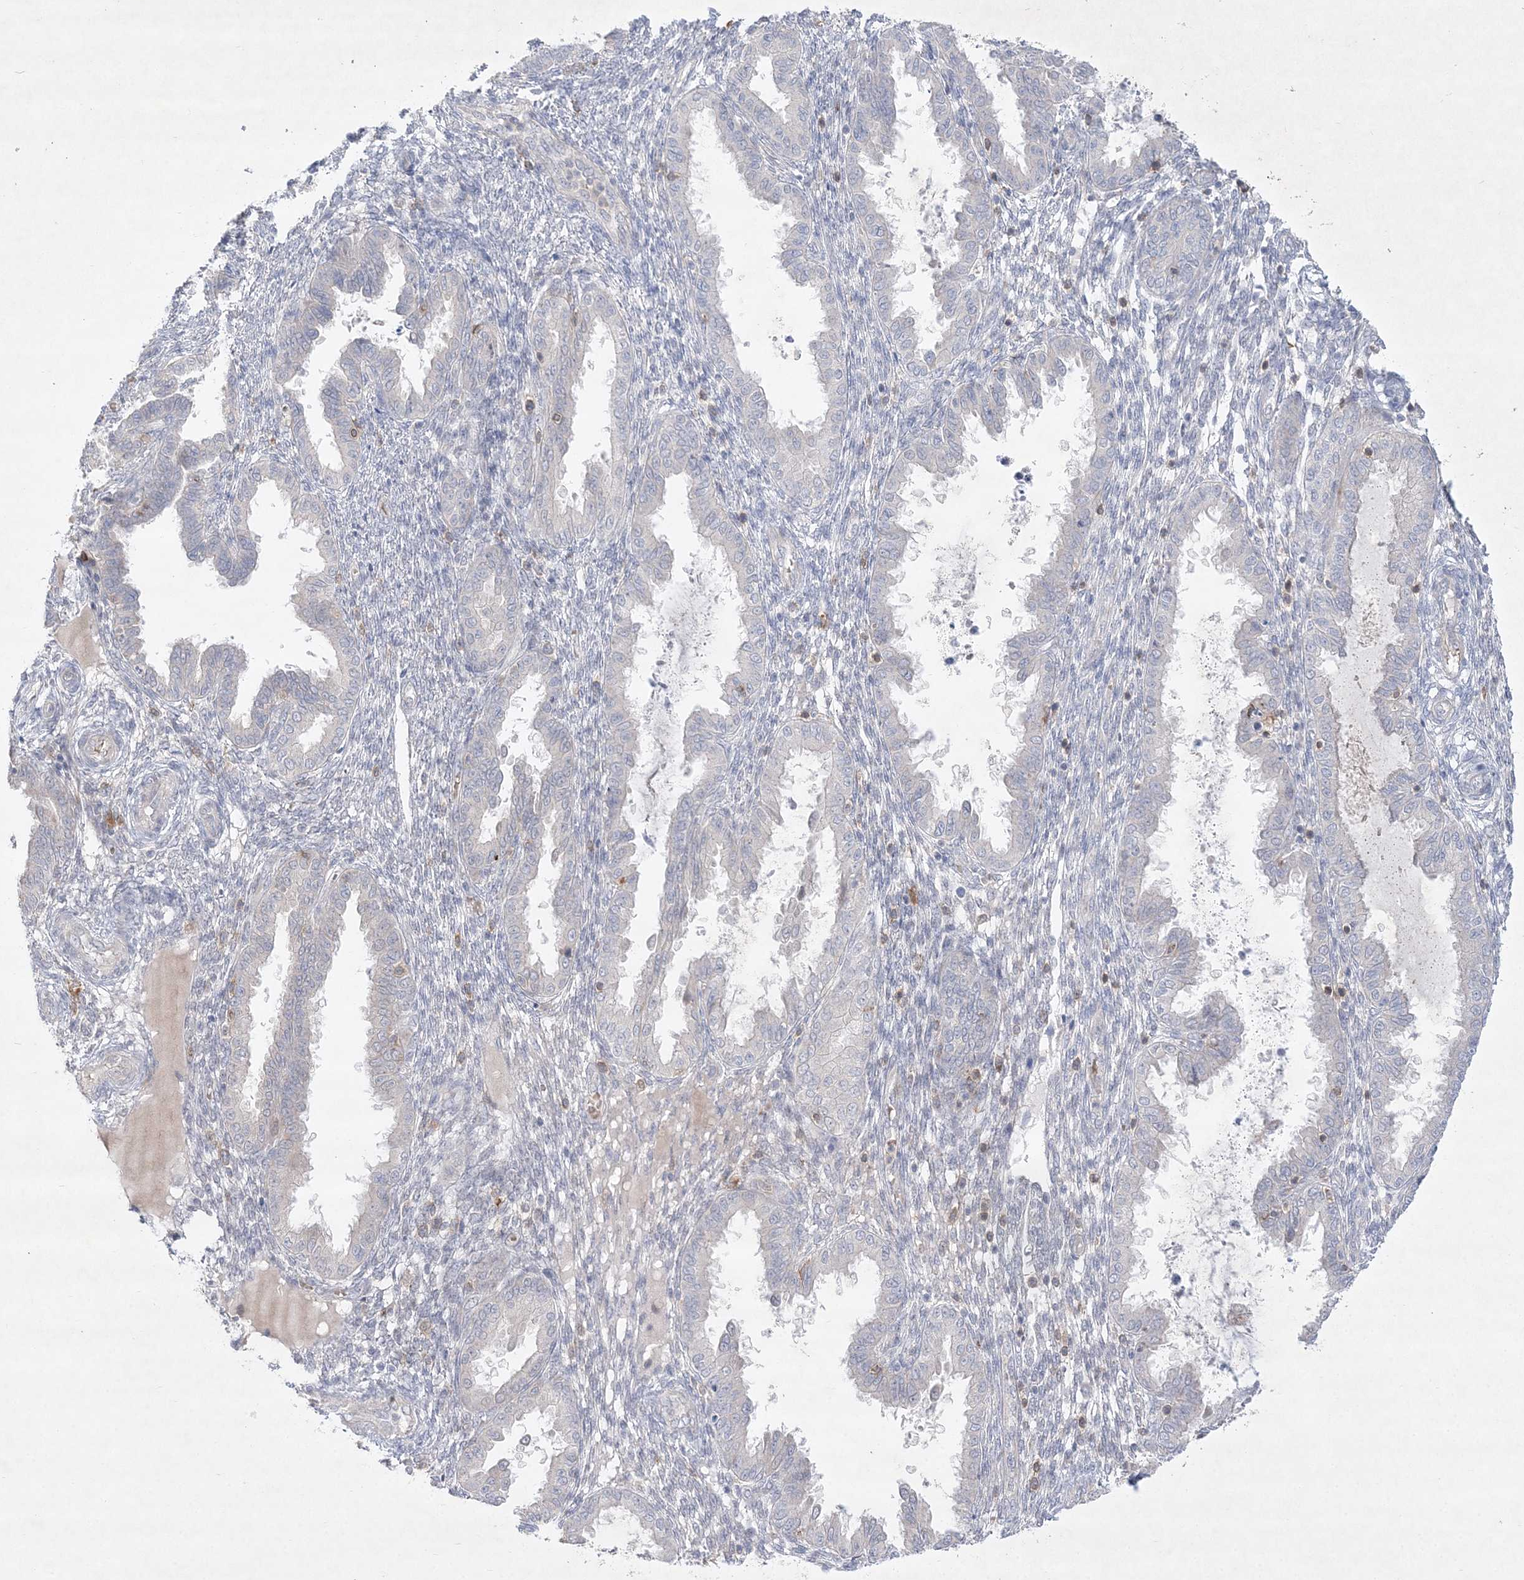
{"staining": {"intensity": "negative", "quantity": "none", "location": "none"}, "tissue": "endometrium", "cell_type": "Cells in endometrial stroma", "image_type": "normal", "snomed": [{"axis": "morphology", "description": "Normal tissue, NOS"}, {"axis": "topography", "description": "Endometrium"}], "caption": "The IHC photomicrograph has no significant staining in cells in endometrial stroma of endometrium.", "gene": "CLNK", "patient": {"sex": "female", "age": 33}}